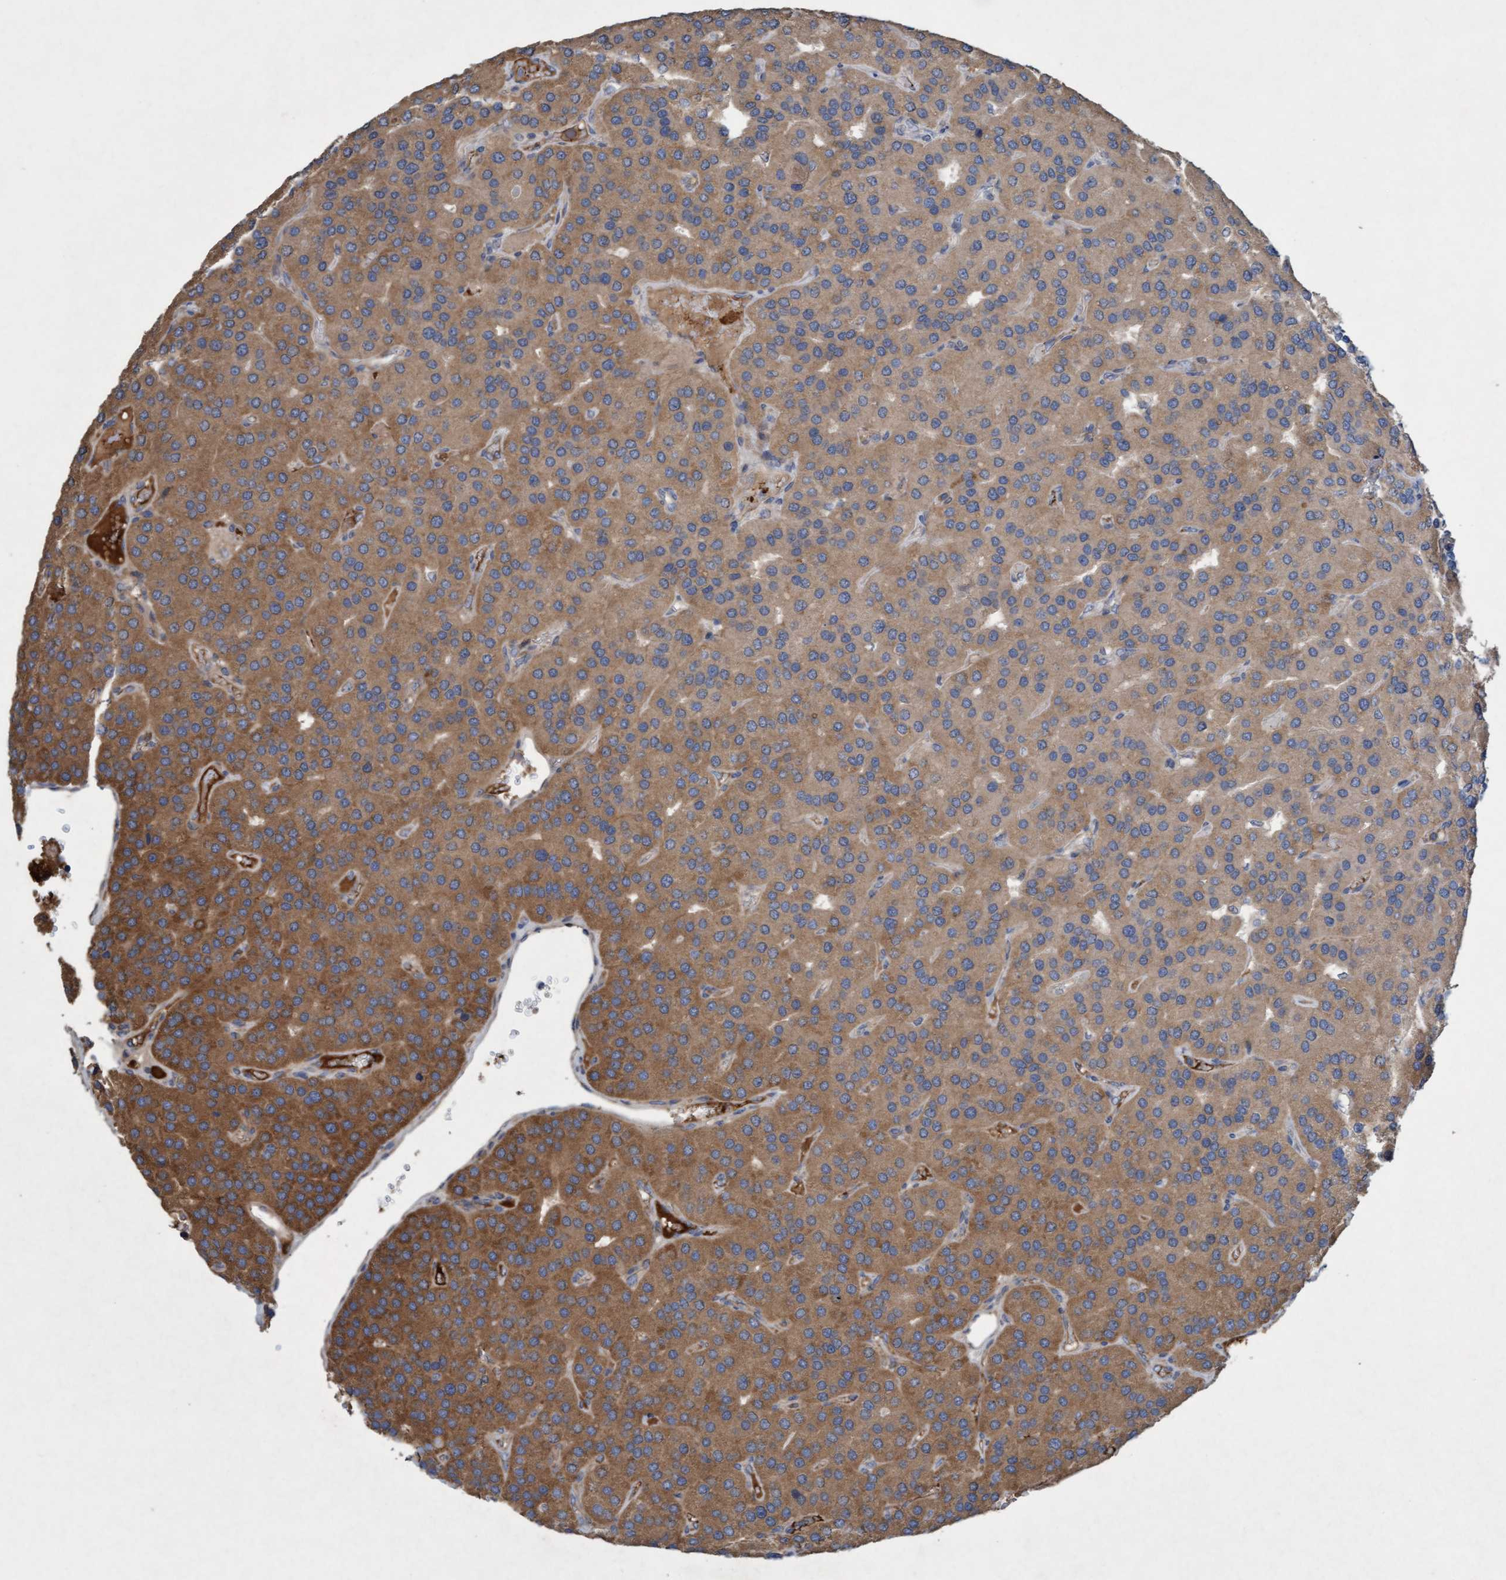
{"staining": {"intensity": "moderate", "quantity": ">75%", "location": "cytoplasmic/membranous"}, "tissue": "parathyroid gland", "cell_type": "Glandular cells", "image_type": "normal", "snomed": [{"axis": "morphology", "description": "Normal tissue, NOS"}, {"axis": "morphology", "description": "Adenoma, NOS"}, {"axis": "topography", "description": "Parathyroid gland"}], "caption": "Parathyroid gland stained with immunohistochemistry (IHC) exhibits moderate cytoplasmic/membranous staining in about >75% of glandular cells.", "gene": "DDHD2", "patient": {"sex": "female", "age": 86}}